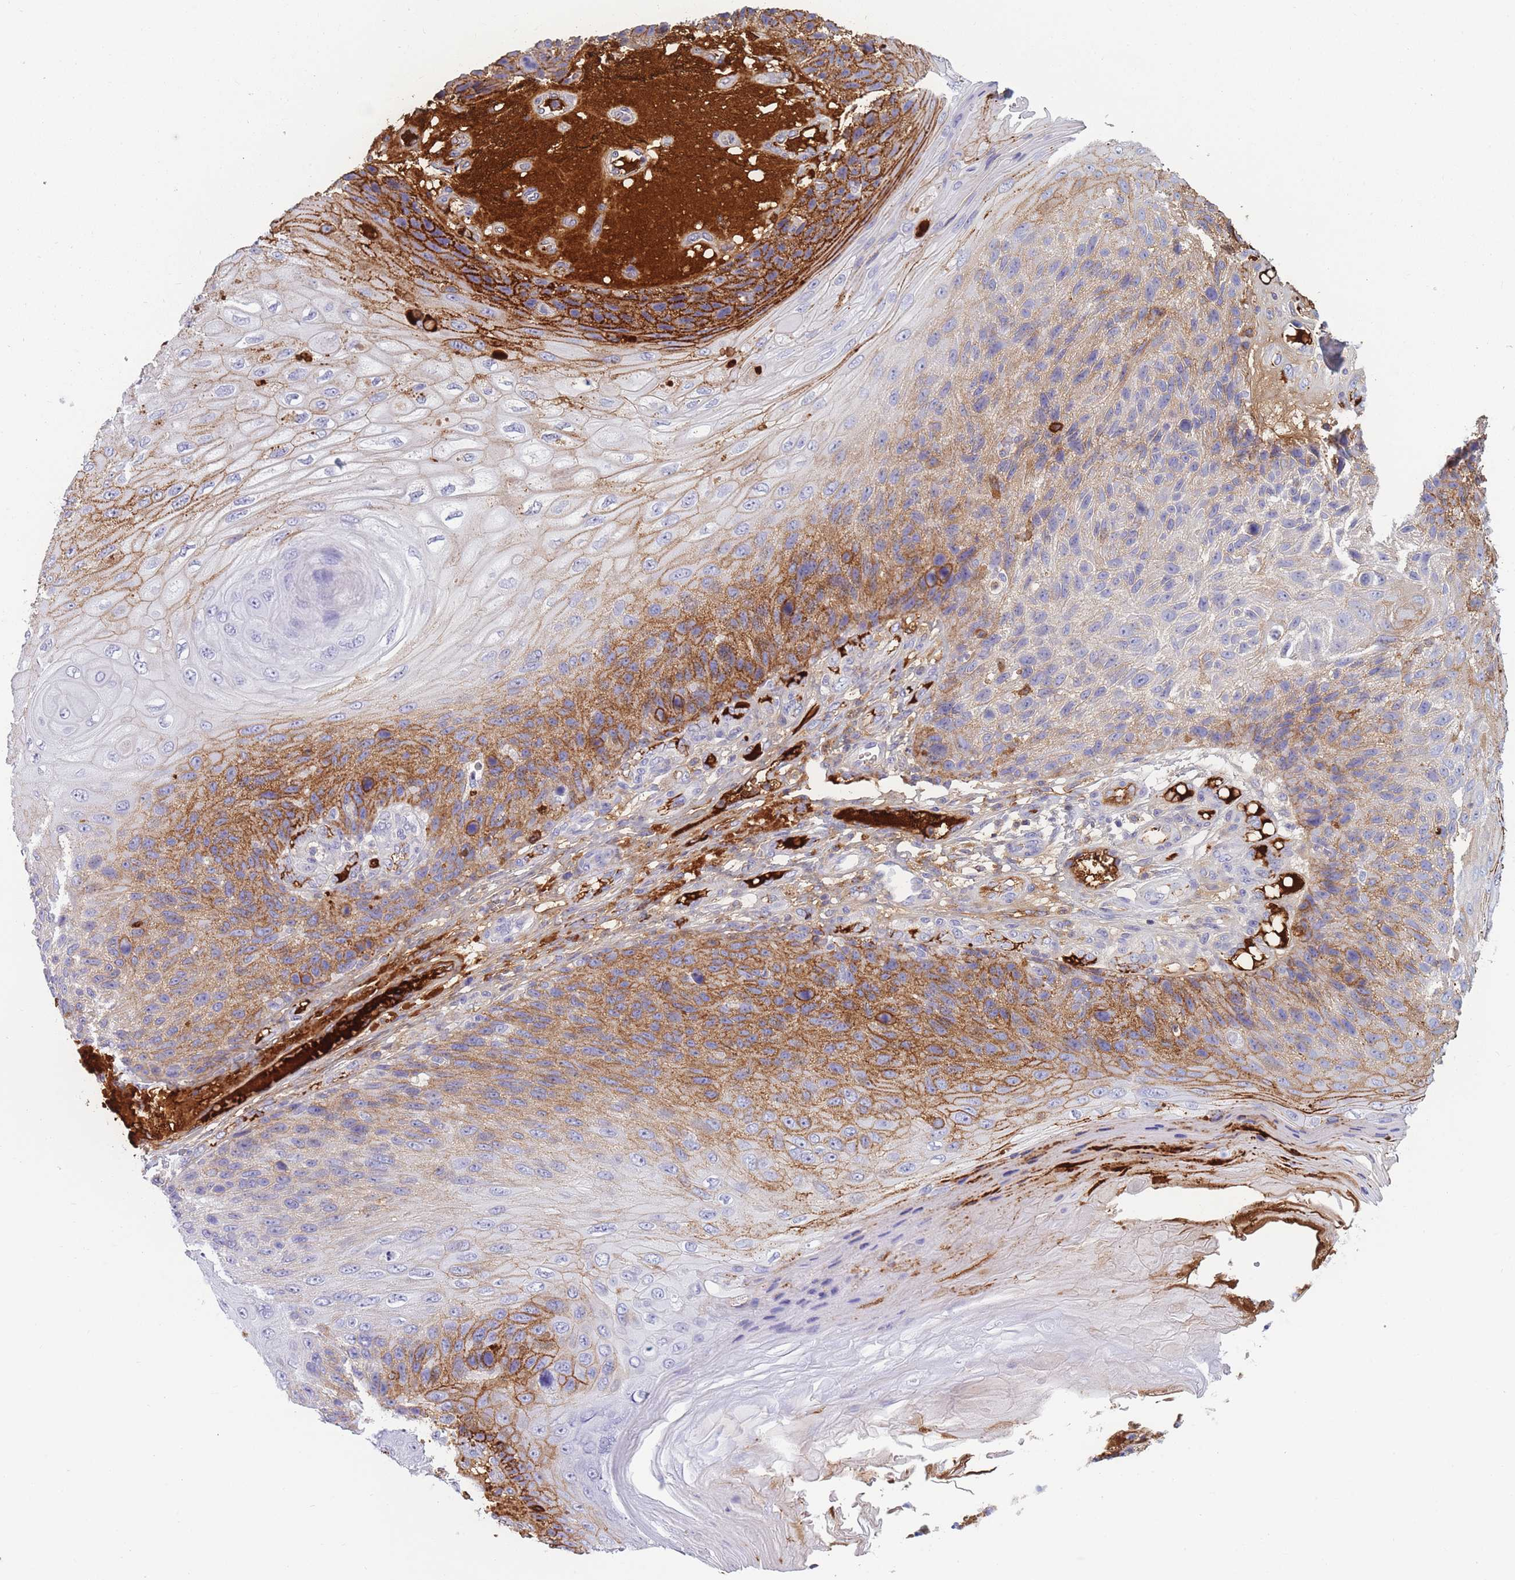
{"staining": {"intensity": "strong", "quantity": "25%-75%", "location": "cytoplasmic/membranous"}, "tissue": "skin cancer", "cell_type": "Tumor cells", "image_type": "cancer", "snomed": [{"axis": "morphology", "description": "Squamous cell carcinoma, NOS"}, {"axis": "topography", "description": "Skin"}], "caption": "A brown stain highlights strong cytoplasmic/membranous staining of a protein in human skin squamous cell carcinoma tumor cells. (IHC, brightfield microscopy, high magnification).", "gene": "TNFSF11", "patient": {"sex": "female", "age": 88}}